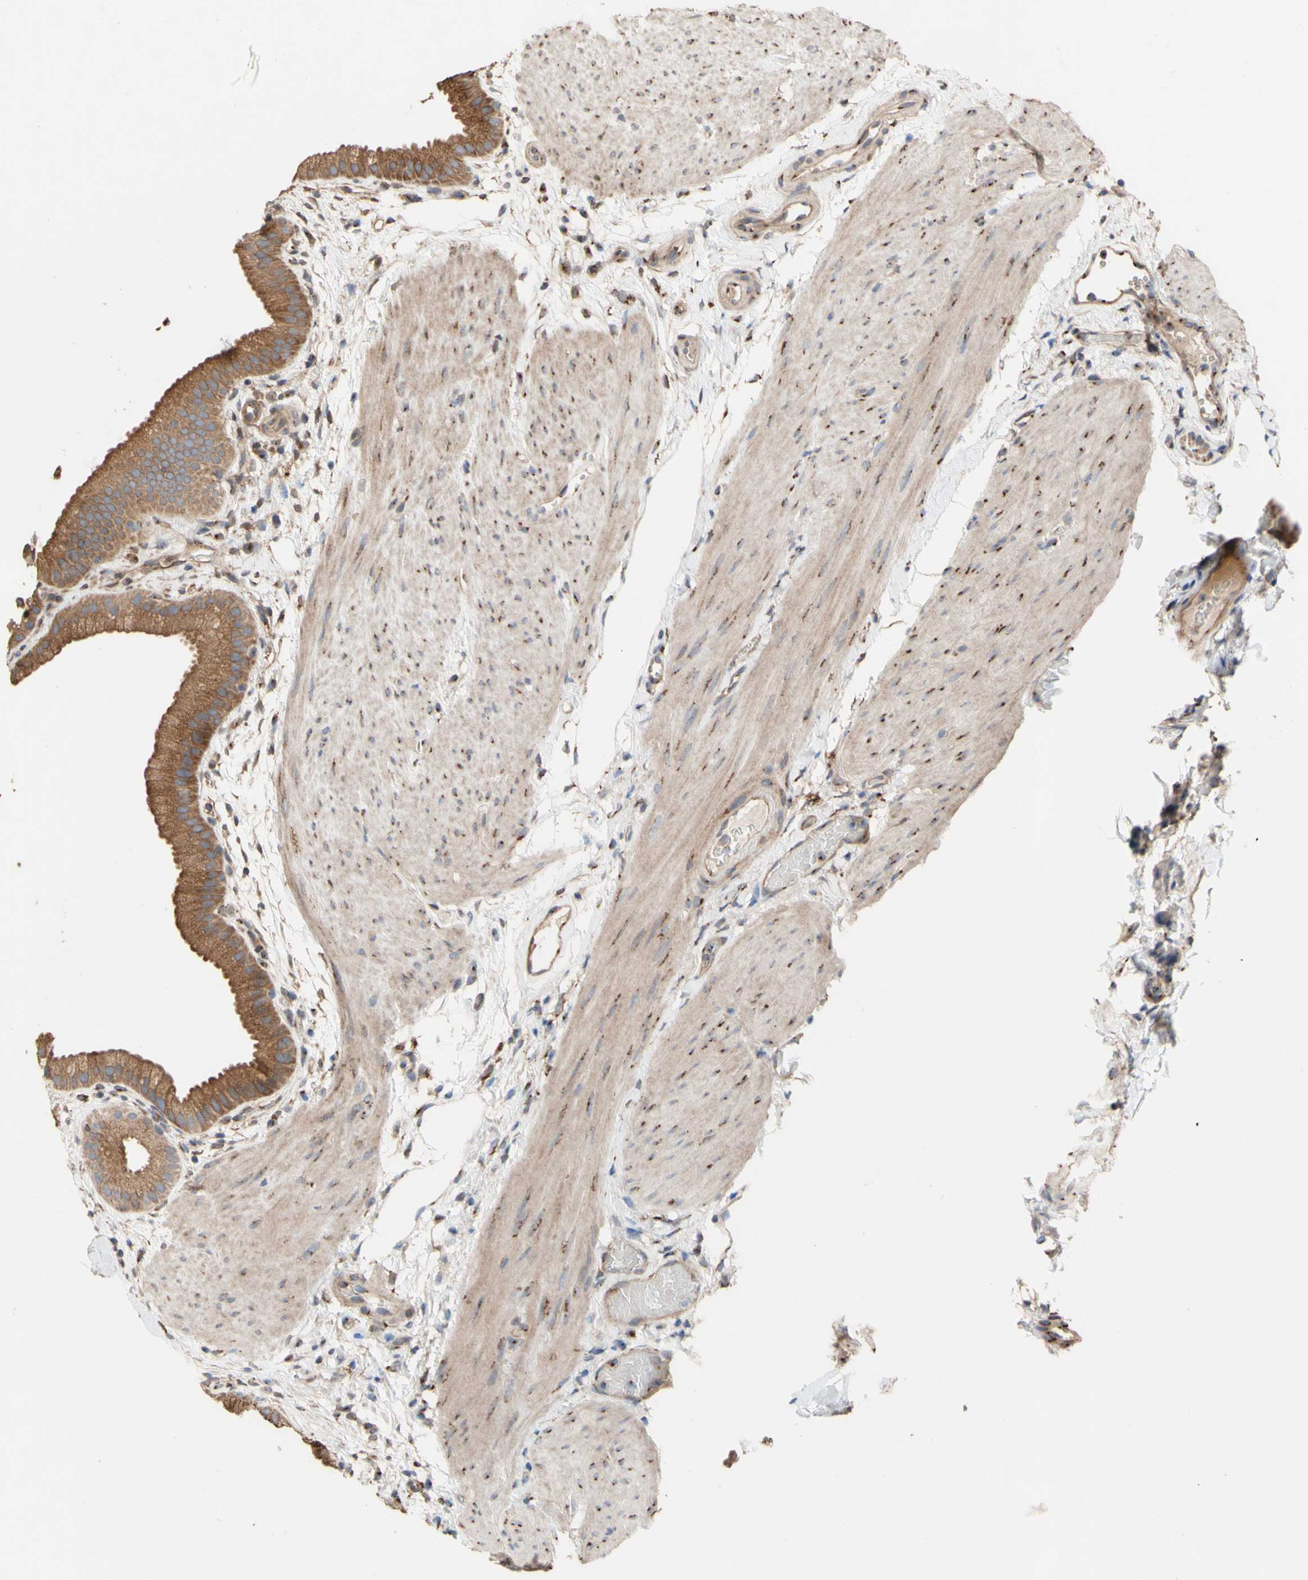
{"staining": {"intensity": "strong", "quantity": ">75%", "location": "cytoplasmic/membranous"}, "tissue": "gallbladder", "cell_type": "Glandular cells", "image_type": "normal", "snomed": [{"axis": "morphology", "description": "Normal tissue, NOS"}, {"axis": "topography", "description": "Gallbladder"}], "caption": "A micrograph showing strong cytoplasmic/membranous staining in about >75% of glandular cells in benign gallbladder, as visualized by brown immunohistochemical staining.", "gene": "NECTIN3", "patient": {"sex": "female", "age": 64}}